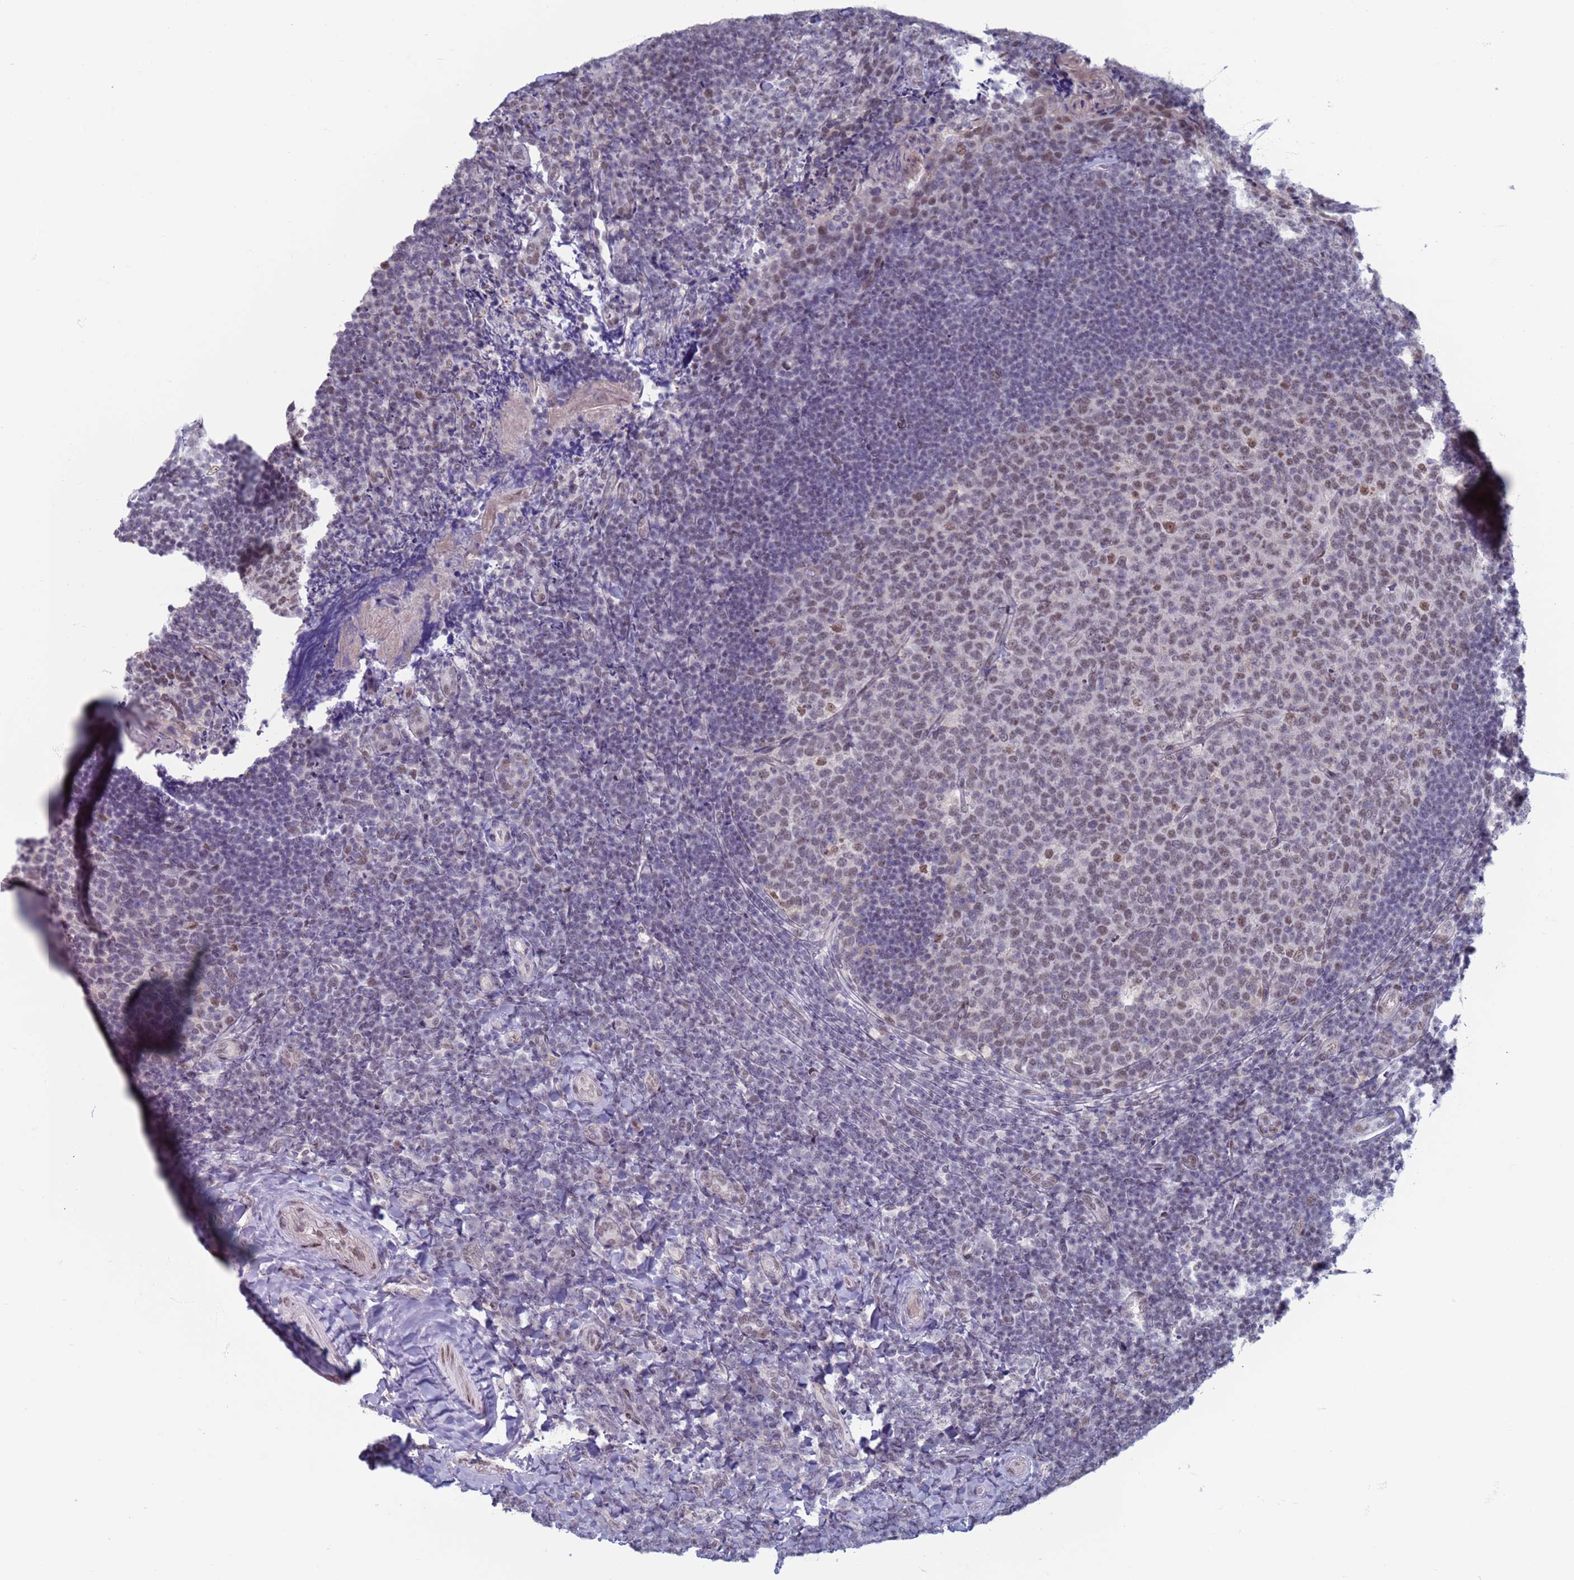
{"staining": {"intensity": "weak", "quantity": "25%-75%", "location": "nuclear"}, "tissue": "tonsil", "cell_type": "Germinal center cells", "image_type": "normal", "snomed": [{"axis": "morphology", "description": "Normal tissue, NOS"}, {"axis": "topography", "description": "Tonsil"}], "caption": "Protein staining of unremarkable tonsil shows weak nuclear staining in approximately 25%-75% of germinal center cells. Immunohistochemistry (ihc) stains the protein in brown and the nuclei are stained blue.", "gene": "SAE1", "patient": {"sex": "female", "age": 10}}